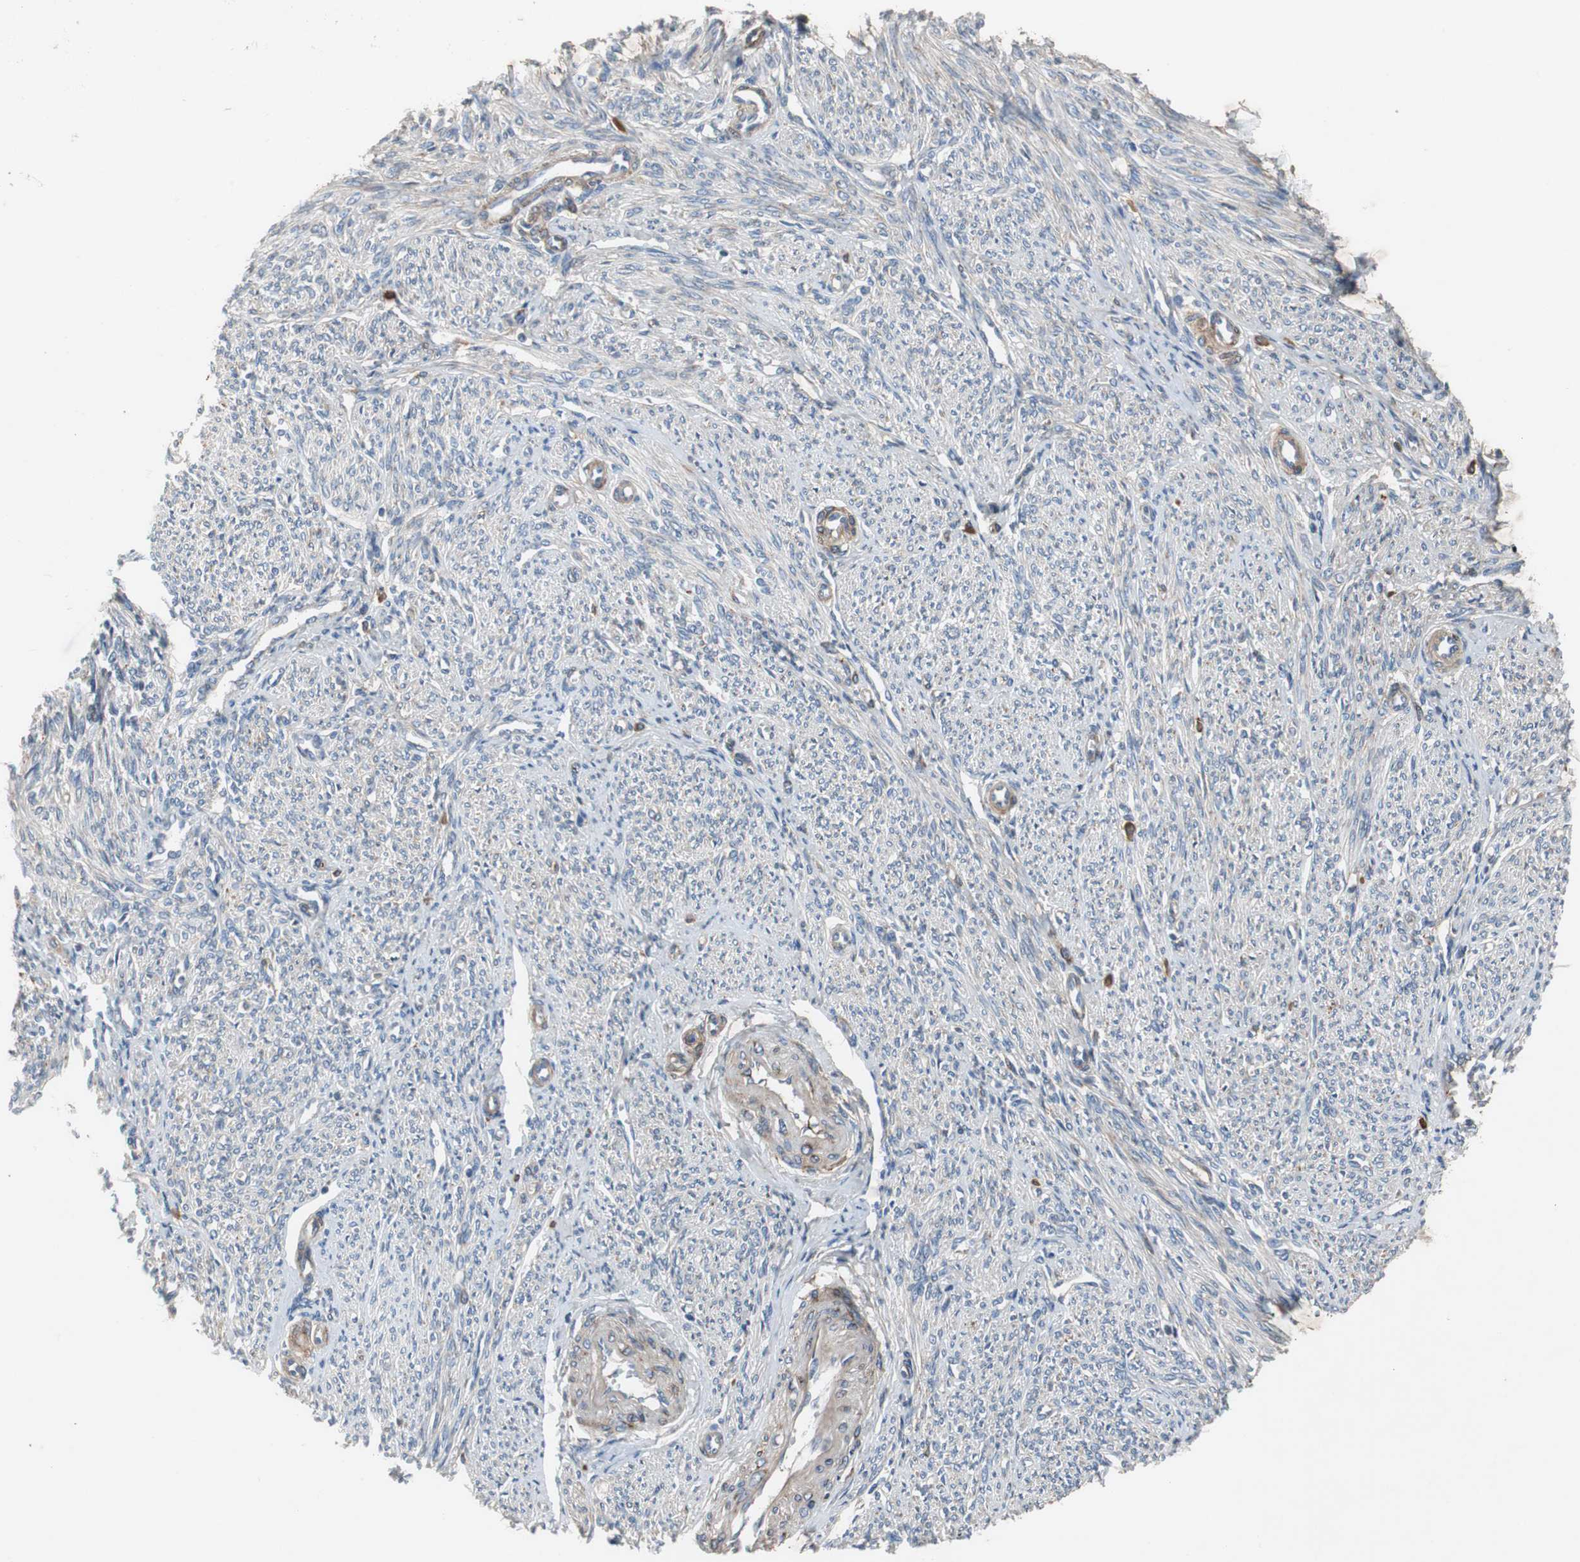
{"staining": {"intensity": "negative", "quantity": "none", "location": "none"}, "tissue": "smooth muscle", "cell_type": "Smooth muscle cells", "image_type": "normal", "snomed": [{"axis": "morphology", "description": "Normal tissue, NOS"}, {"axis": "topography", "description": "Smooth muscle"}], "caption": "High magnification brightfield microscopy of benign smooth muscle stained with DAB (3,3'-diaminobenzidine) (brown) and counterstained with hematoxylin (blue): smooth muscle cells show no significant positivity. (DAB immunohistochemistry (IHC) visualized using brightfield microscopy, high magnification).", "gene": "SORT1", "patient": {"sex": "female", "age": 65}}